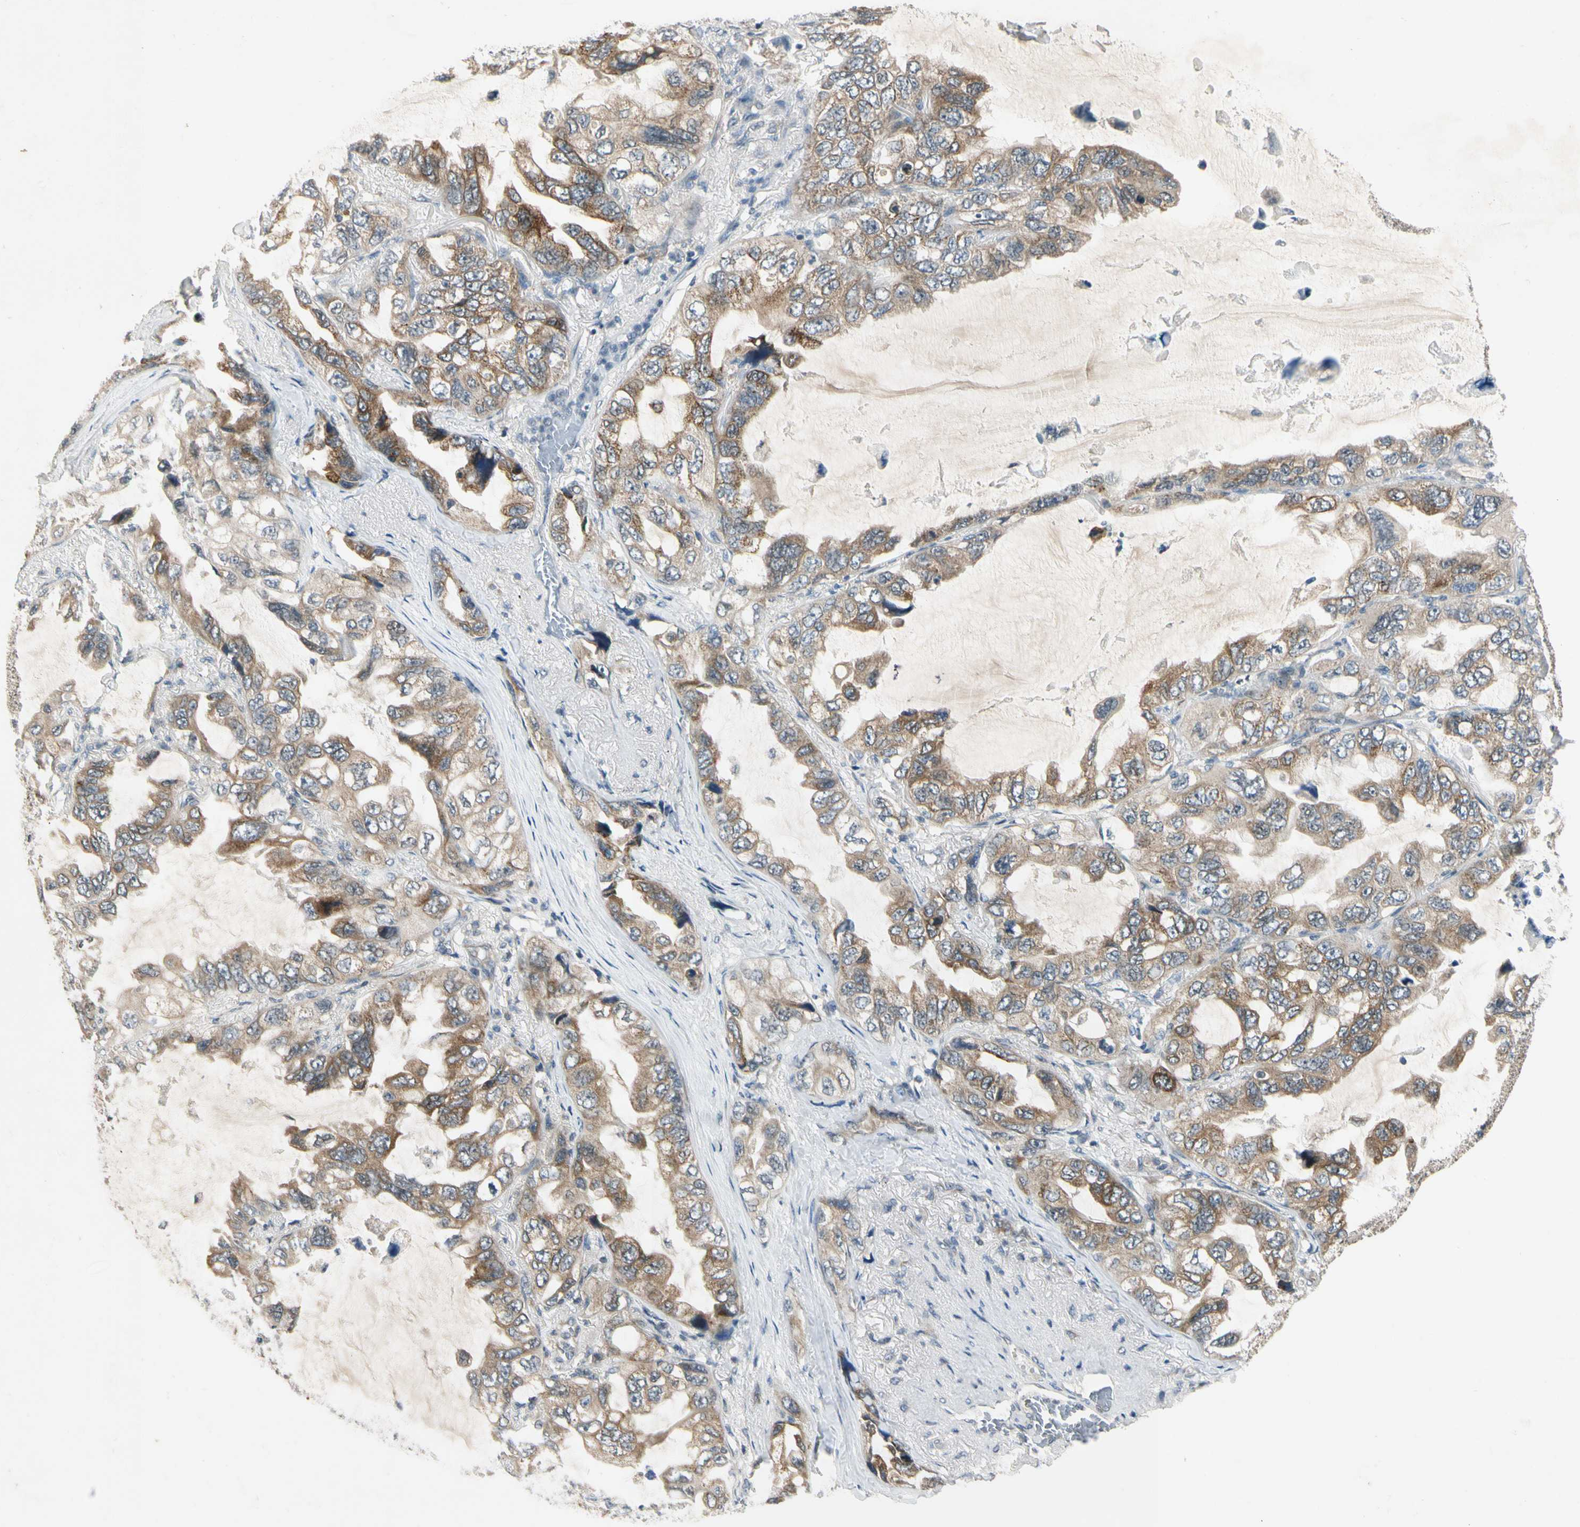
{"staining": {"intensity": "strong", "quantity": ">75%", "location": "cytoplasmic/membranous"}, "tissue": "lung cancer", "cell_type": "Tumor cells", "image_type": "cancer", "snomed": [{"axis": "morphology", "description": "Squamous cell carcinoma, NOS"}, {"axis": "topography", "description": "Lung"}], "caption": "High-magnification brightfield microscopy of squamous cell carcinoma (lung) stained with DAB (brown) and counterstained with hematoxylin (blue). tumor cells exhibit strong cytoplasmic/membranous positivity is appreciated in about>75% of cells.", "gene": "RPS6KB2", "patient": {"sex": "female", "age": 73}}